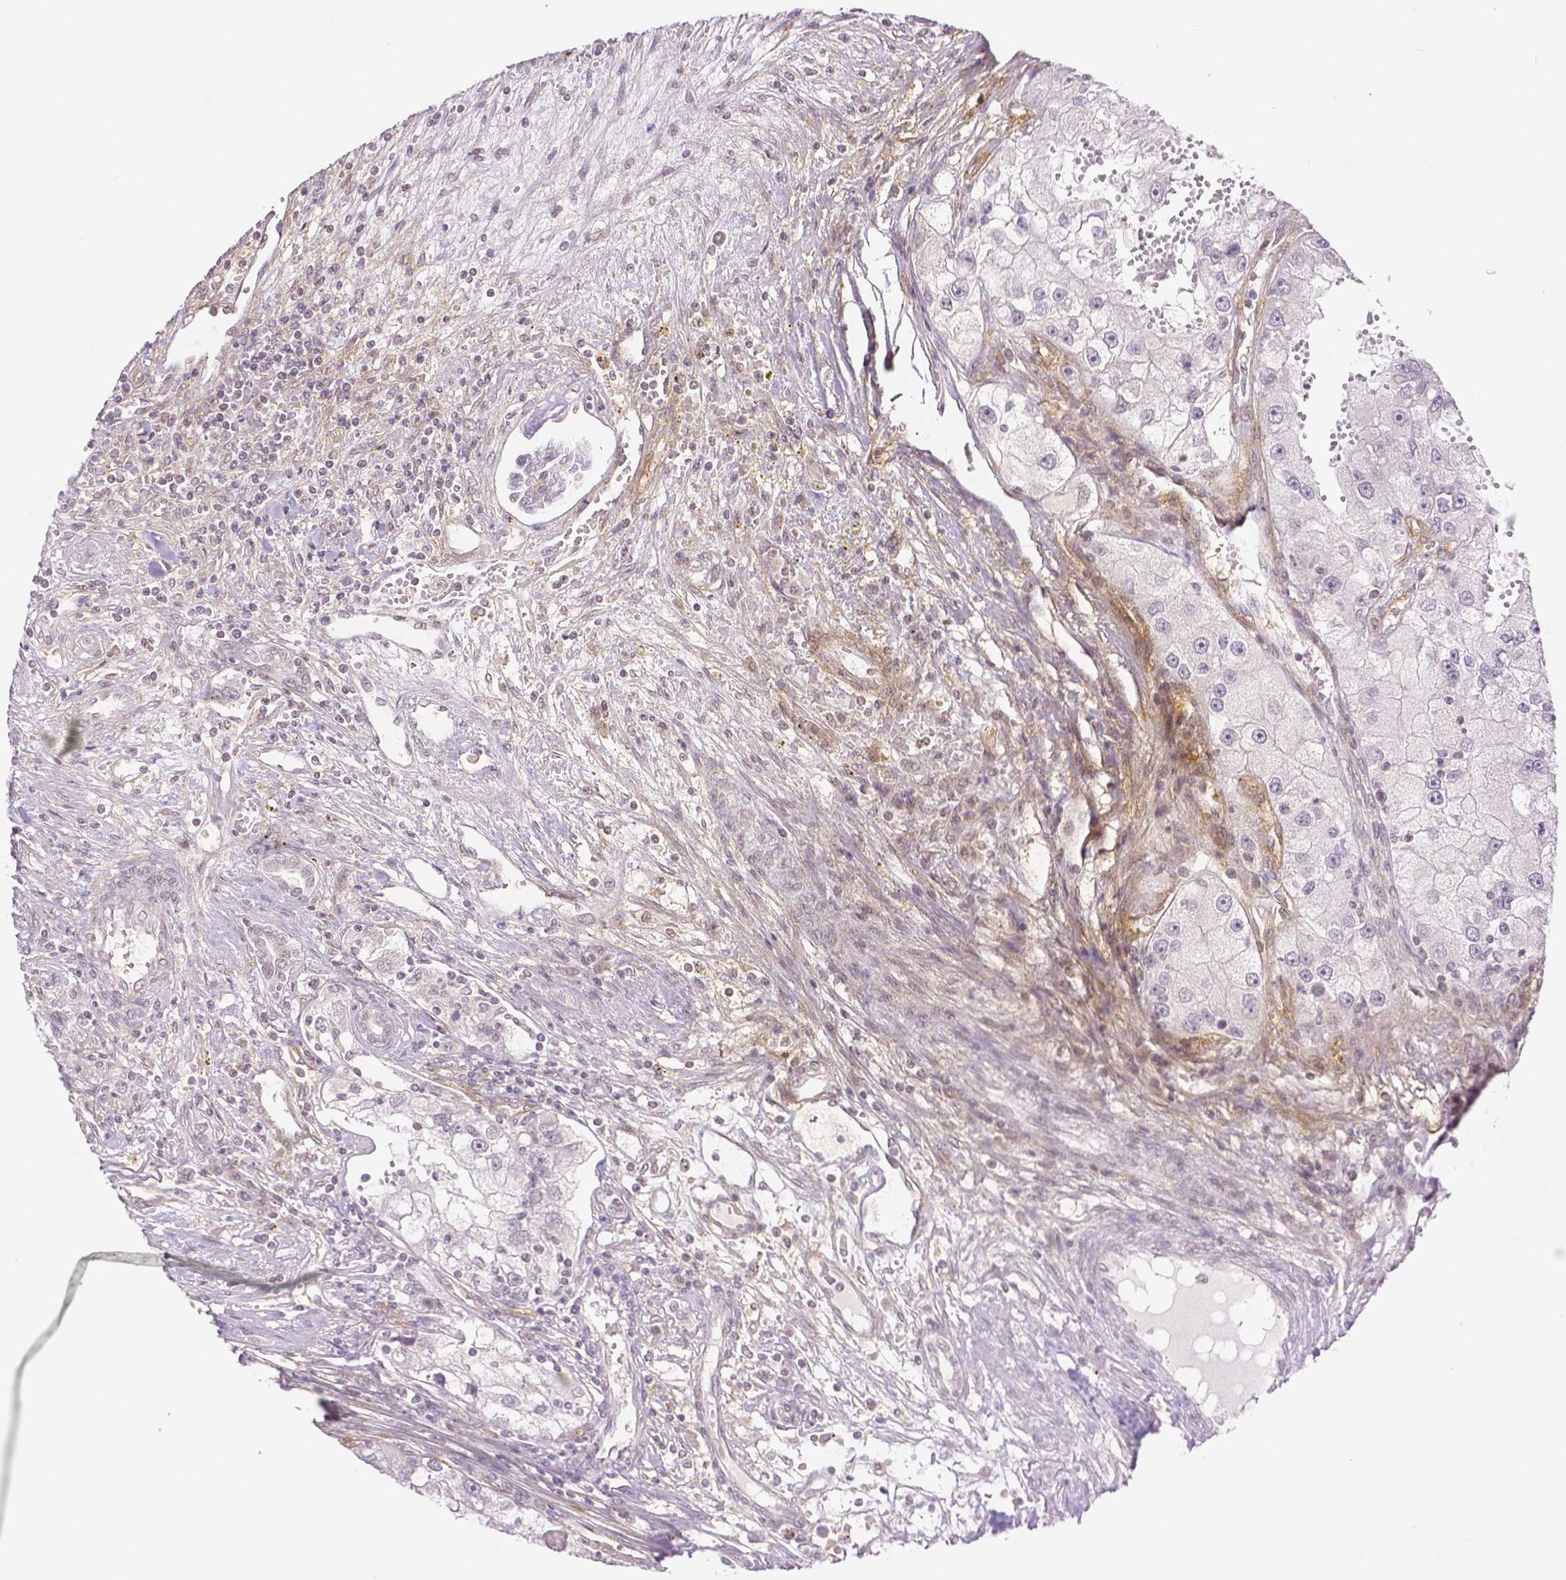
{"staining": {"intensity": "negative", "quantity": "none", "location": "none"}, "tissue": "renal cancer", "cell_type": "Tumor cells", "image_type": "cancer", "snomed": [{"axis": "morphology", "description": "Adenocarcinoma, NOS"}, {"axis": "topography", "description": "Kidney"}], "caption": "DAB immunohistochemical staining of human adenocarcinoma (renal) demonstrates no significant positivity in tumor cells. The staining is performed using DAB (3,3'-diaminobenzidine) brown chromogen with nuclei counter-stained in using hematoxylin.", "gene": "THY1", "patient": {"sex": "male", "age": 63}}